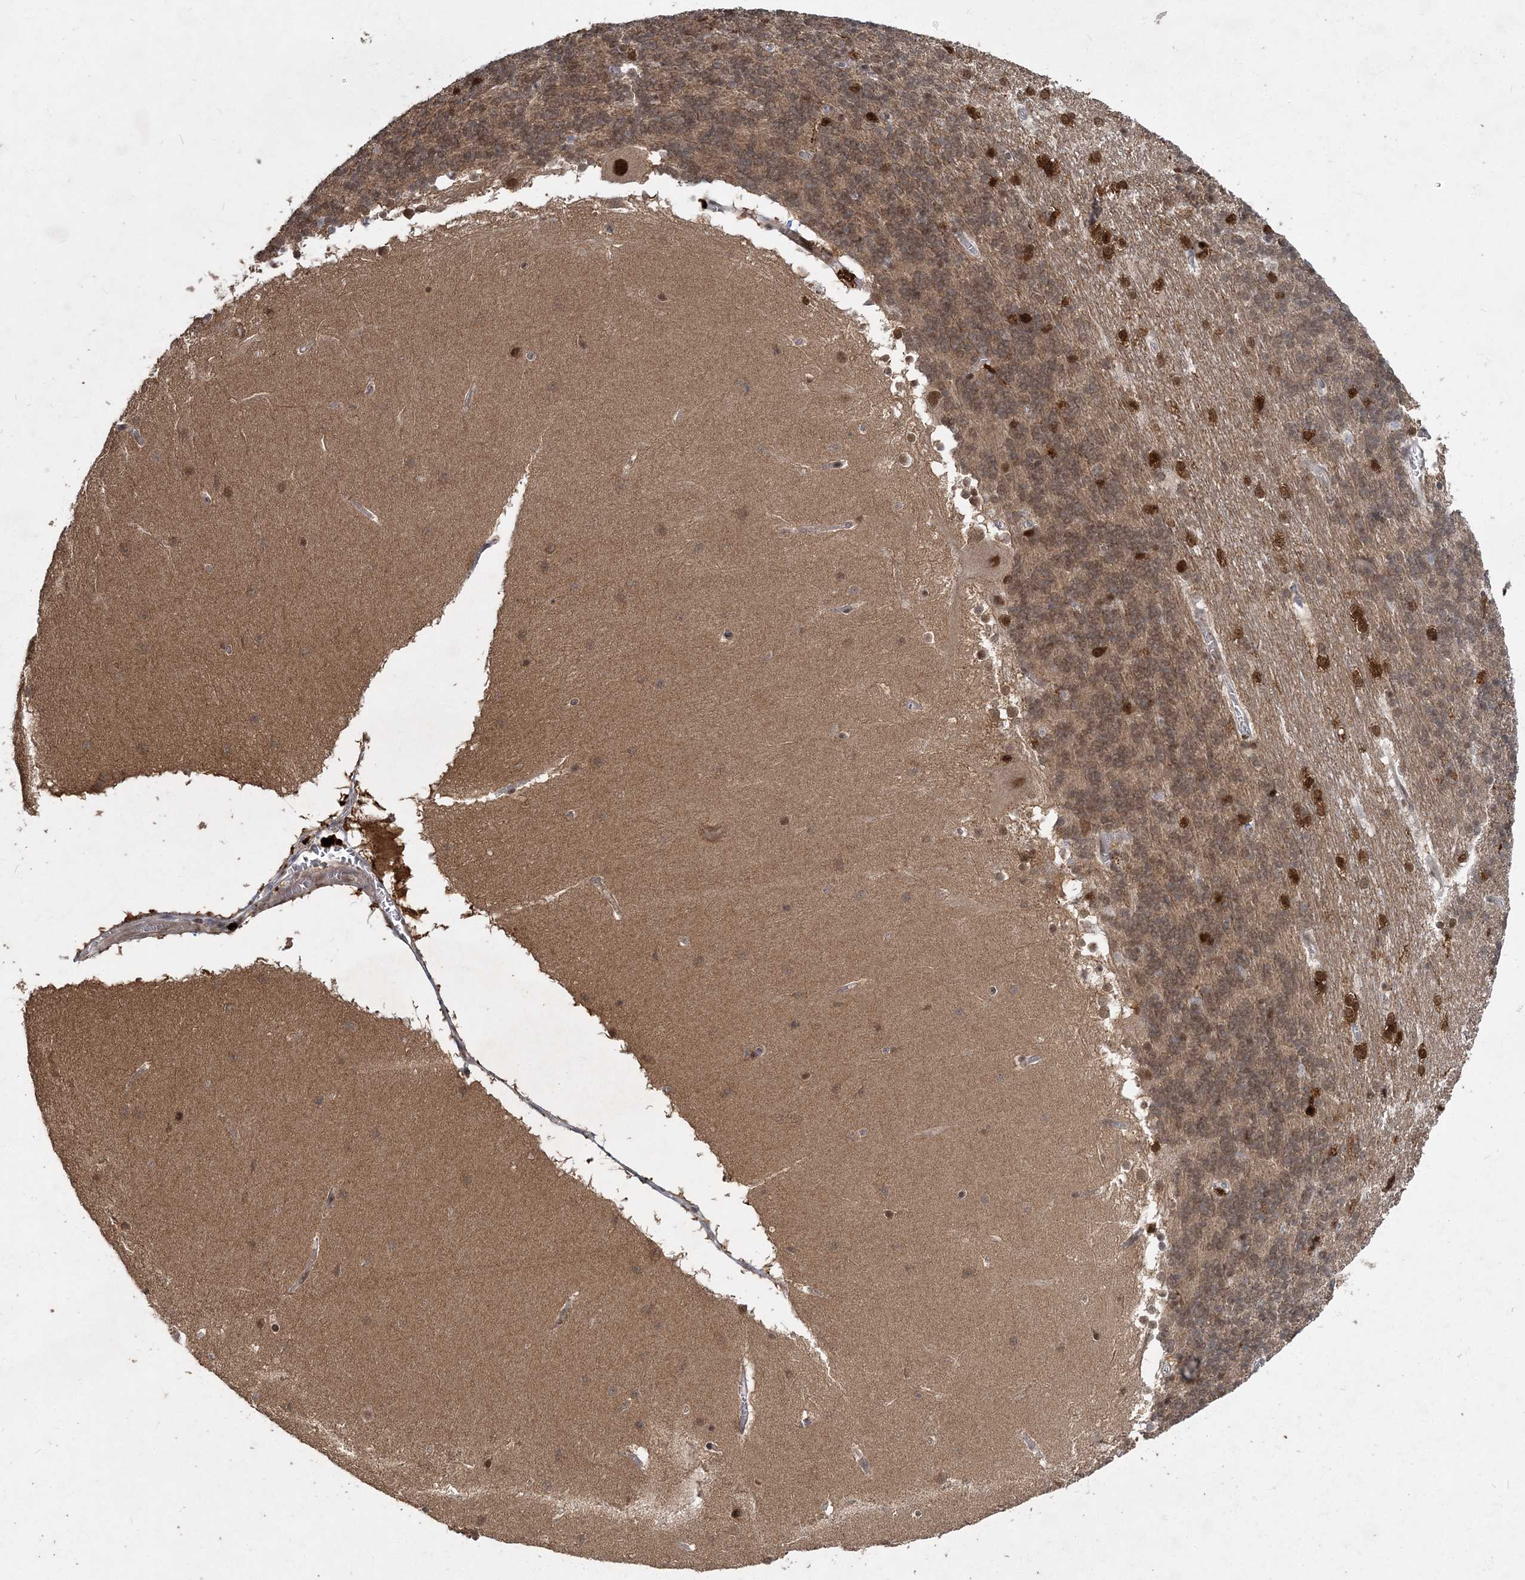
{"staining": {"intensity": "moderate", "quantity": ">75%", "location": "cytoplasmic/membranous,nuclear"}, "tissue": "cerebellum", "cell_type": "Cells in granular layer", "image_type": "normal", "snomed": [{"axis": "morphology", "description": "Normal tissue, NOS"}, {"axis": "topography", "description": "Cerebellum"}], "caption": "Immunohistochemical staining of unremarkable human cerebellum shows >75% levels of moderate cytoplasmic/membranous,nuclear protein expression in approximately >75% of cells in granular layer. (IHC, brightfield microscopy, high magnification).", "gene": "COPS7B", "patient": {"sex": "female", "age": 19}}